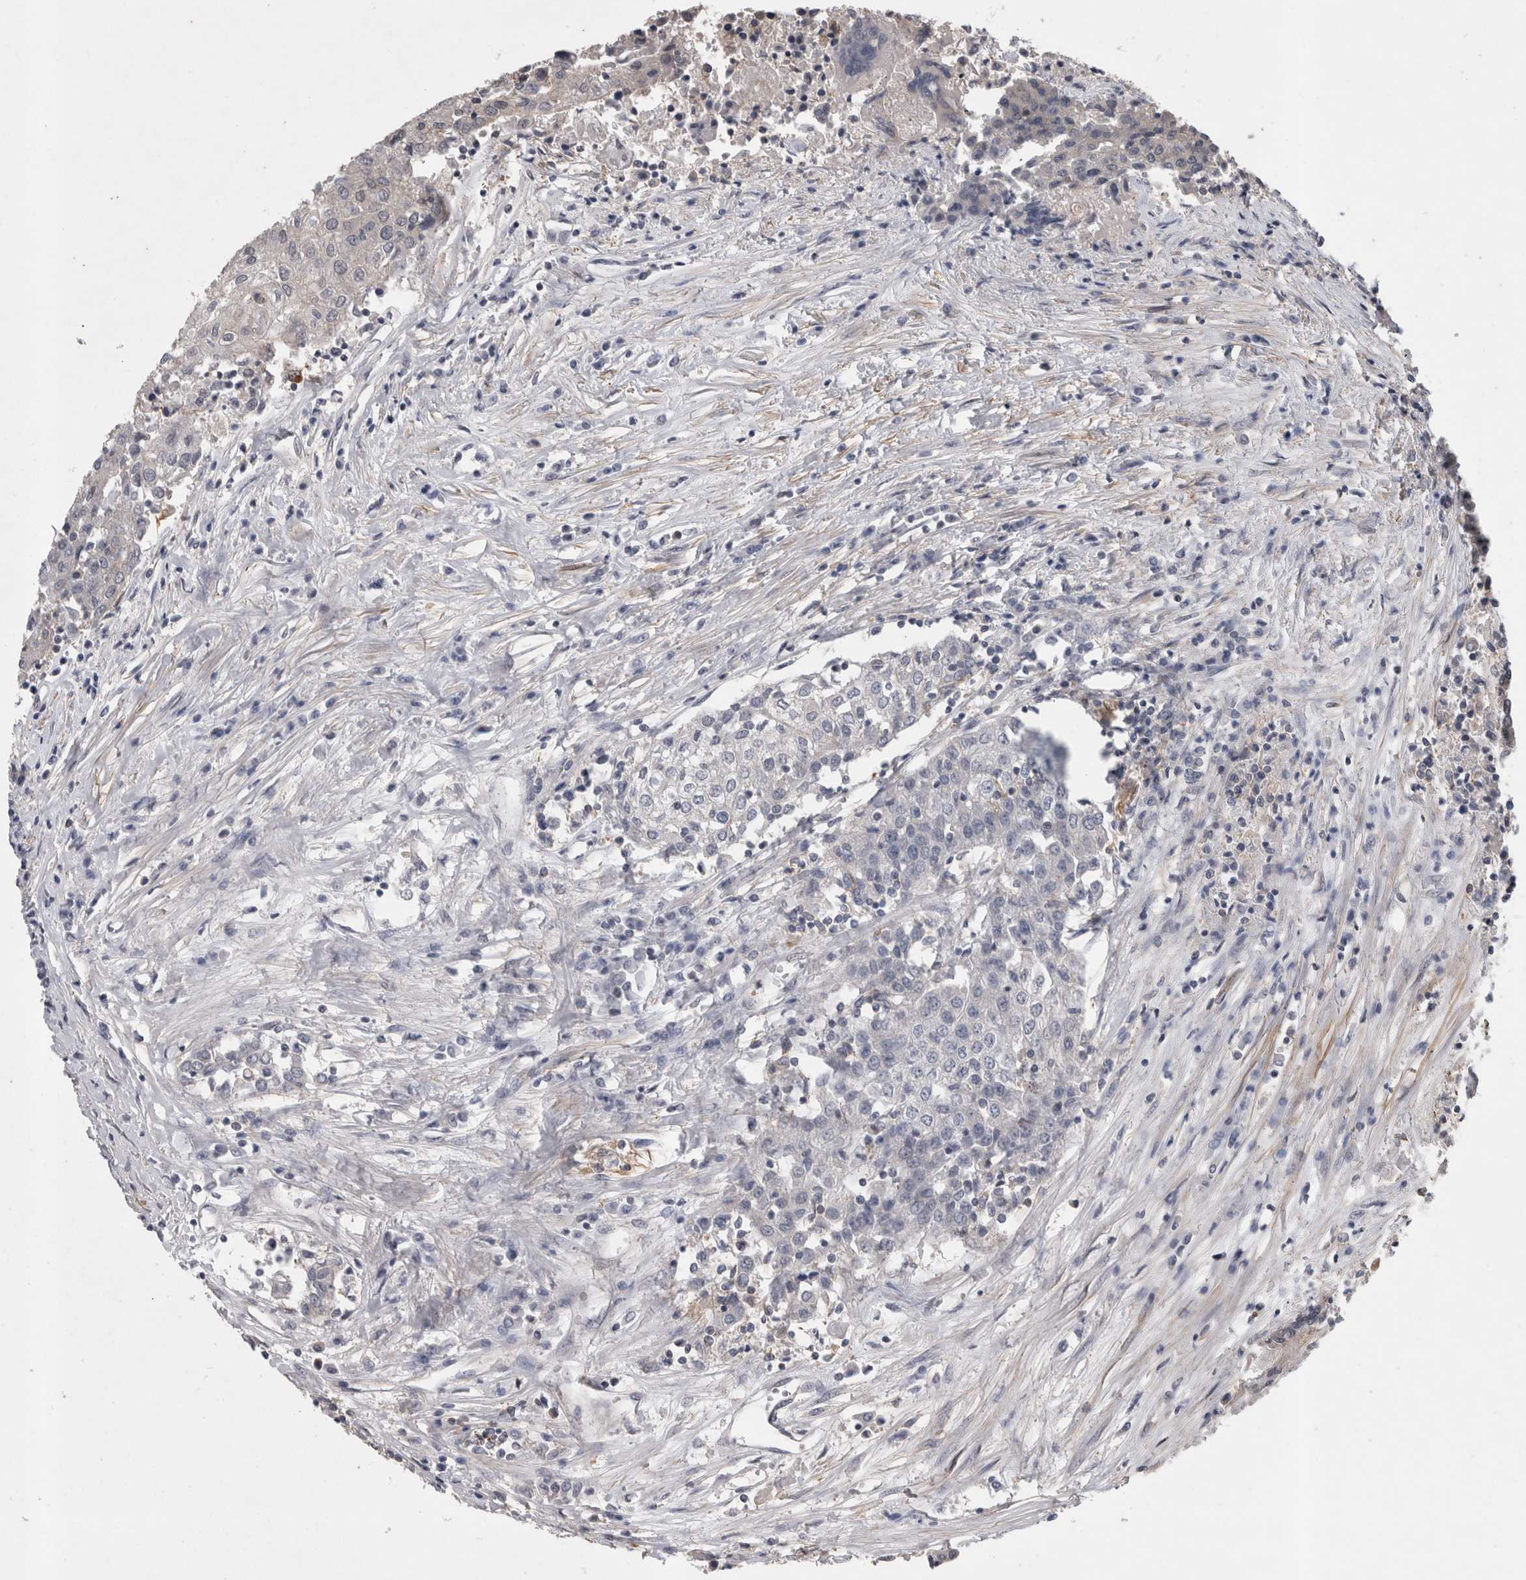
{"staining": {"intensity": "negative", "quantity": "none", "location": "none"}, "tissue": "urothelial cancer", "cell_type": "Tumor cells", "image_type": "cancer", "snomed": [{"axis": "morphology", "description": "Urothelial carcinoma, High grade"}, {"axis": "topography", "description": "Urinary bladder"}], "caption": "Tumor cells show no significant protein positivity in urothelial carcinoma (high-grade). Brightfield microscopy of immunohistochemistry stained with DAB (3,3'-diaminobenzidine) (brown) and hematoxylin (blue), captured at high magnification.", "gene": "SPATA48", "patient": {"sex": "female", "age": 85}}